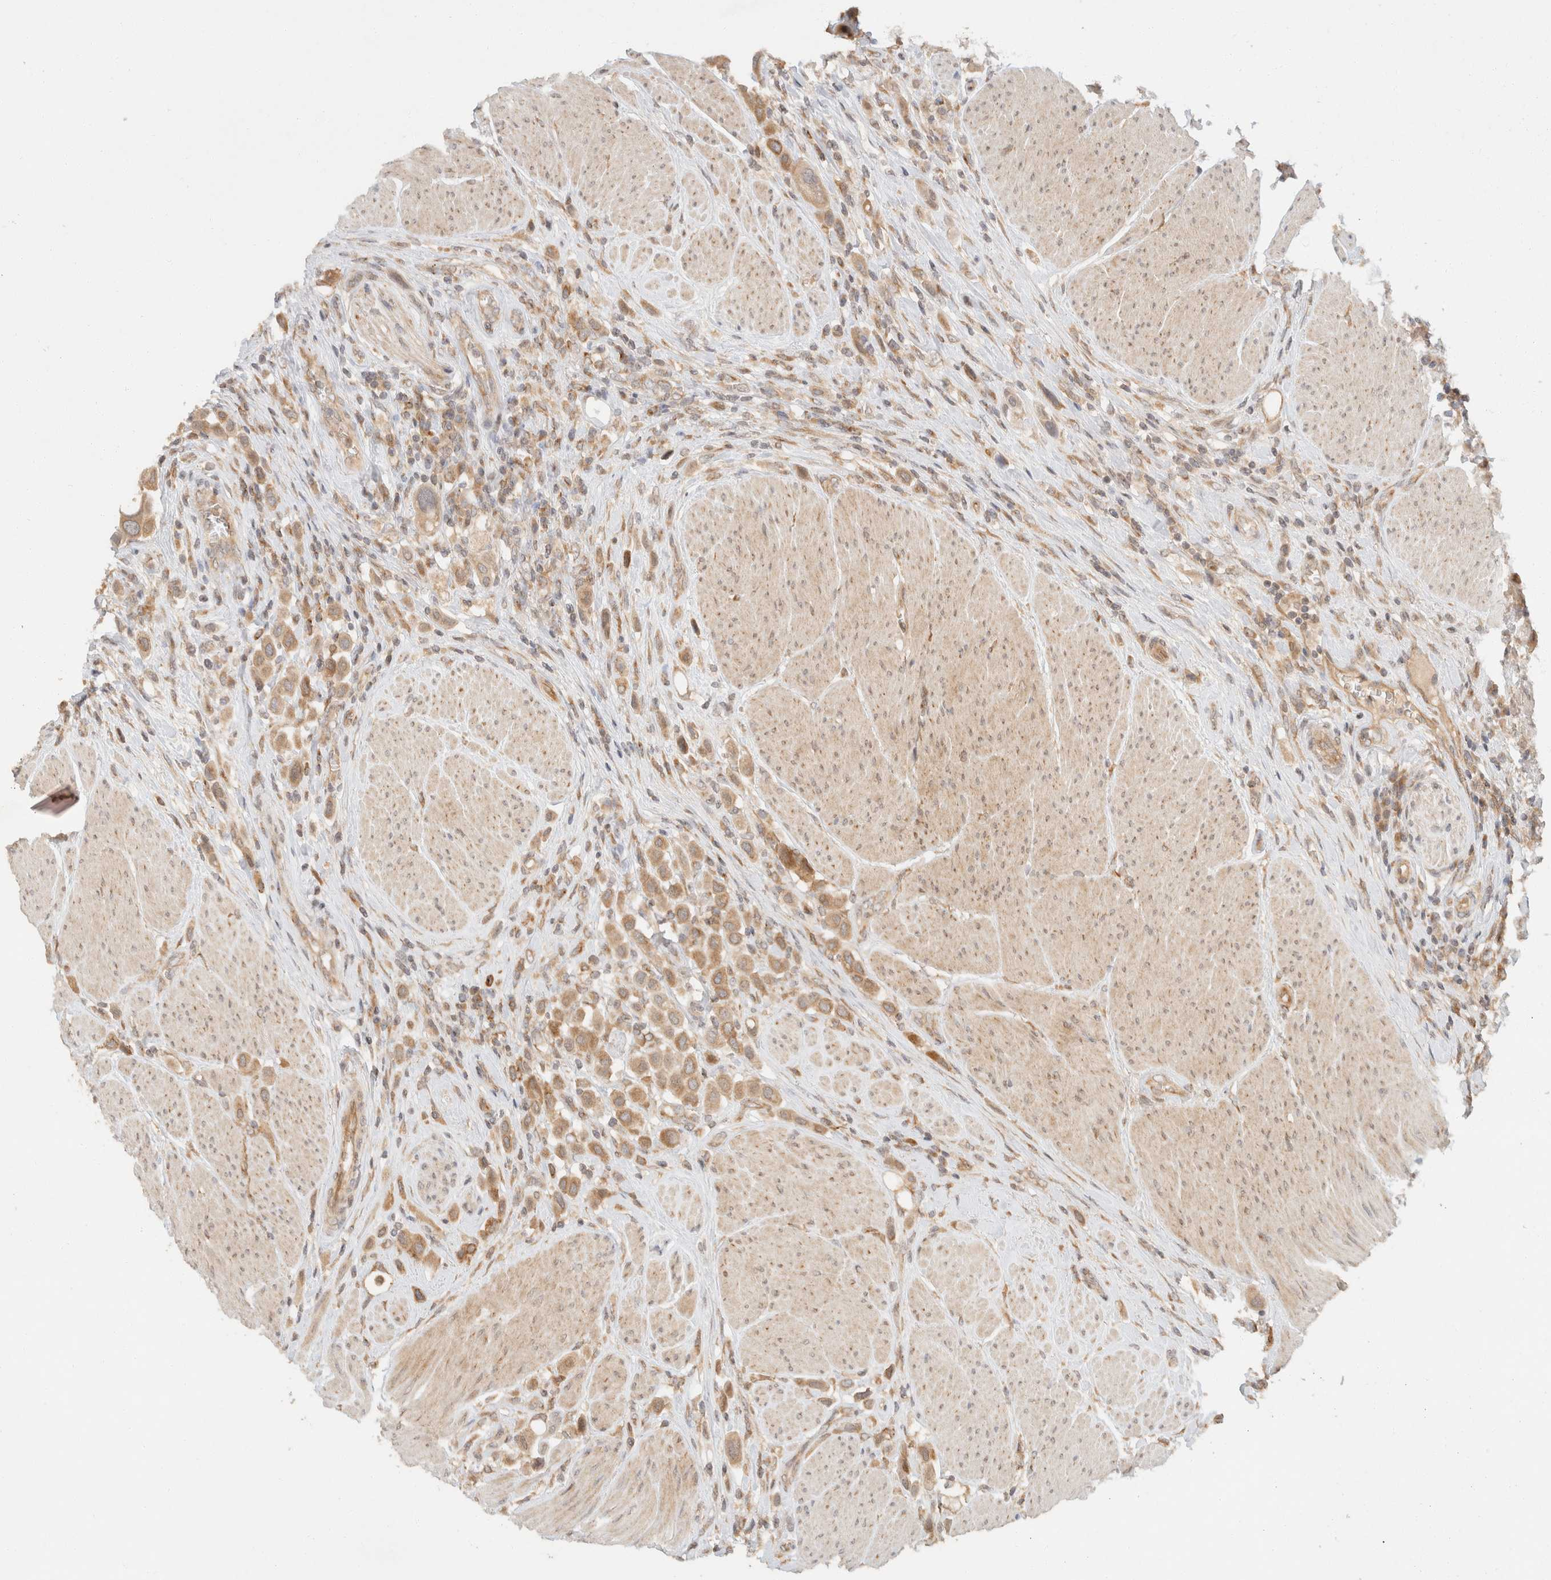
{"staining": {"intensity": "moderate", "quantity": ">75%", "location": "cytoplasmic/membranous"}, "tissue": "urothelial cancer", "cell_type": "Tumor cells", "image_type": "cancer", "snomed": [{"axis": "morphology", "description": "Urothelial carcinoma, High grade"}, {"axis": "topography", "description": "Urinary bladder"}], "caption": "Urothelial carcinoma (high-grade) stained with a brown dye demonstrates moderate cytoplasmic/membranous positive expression in about >75% of tumor cells.", "gene": "TACC1", "patient": {"sex": "male", "age": 50}}